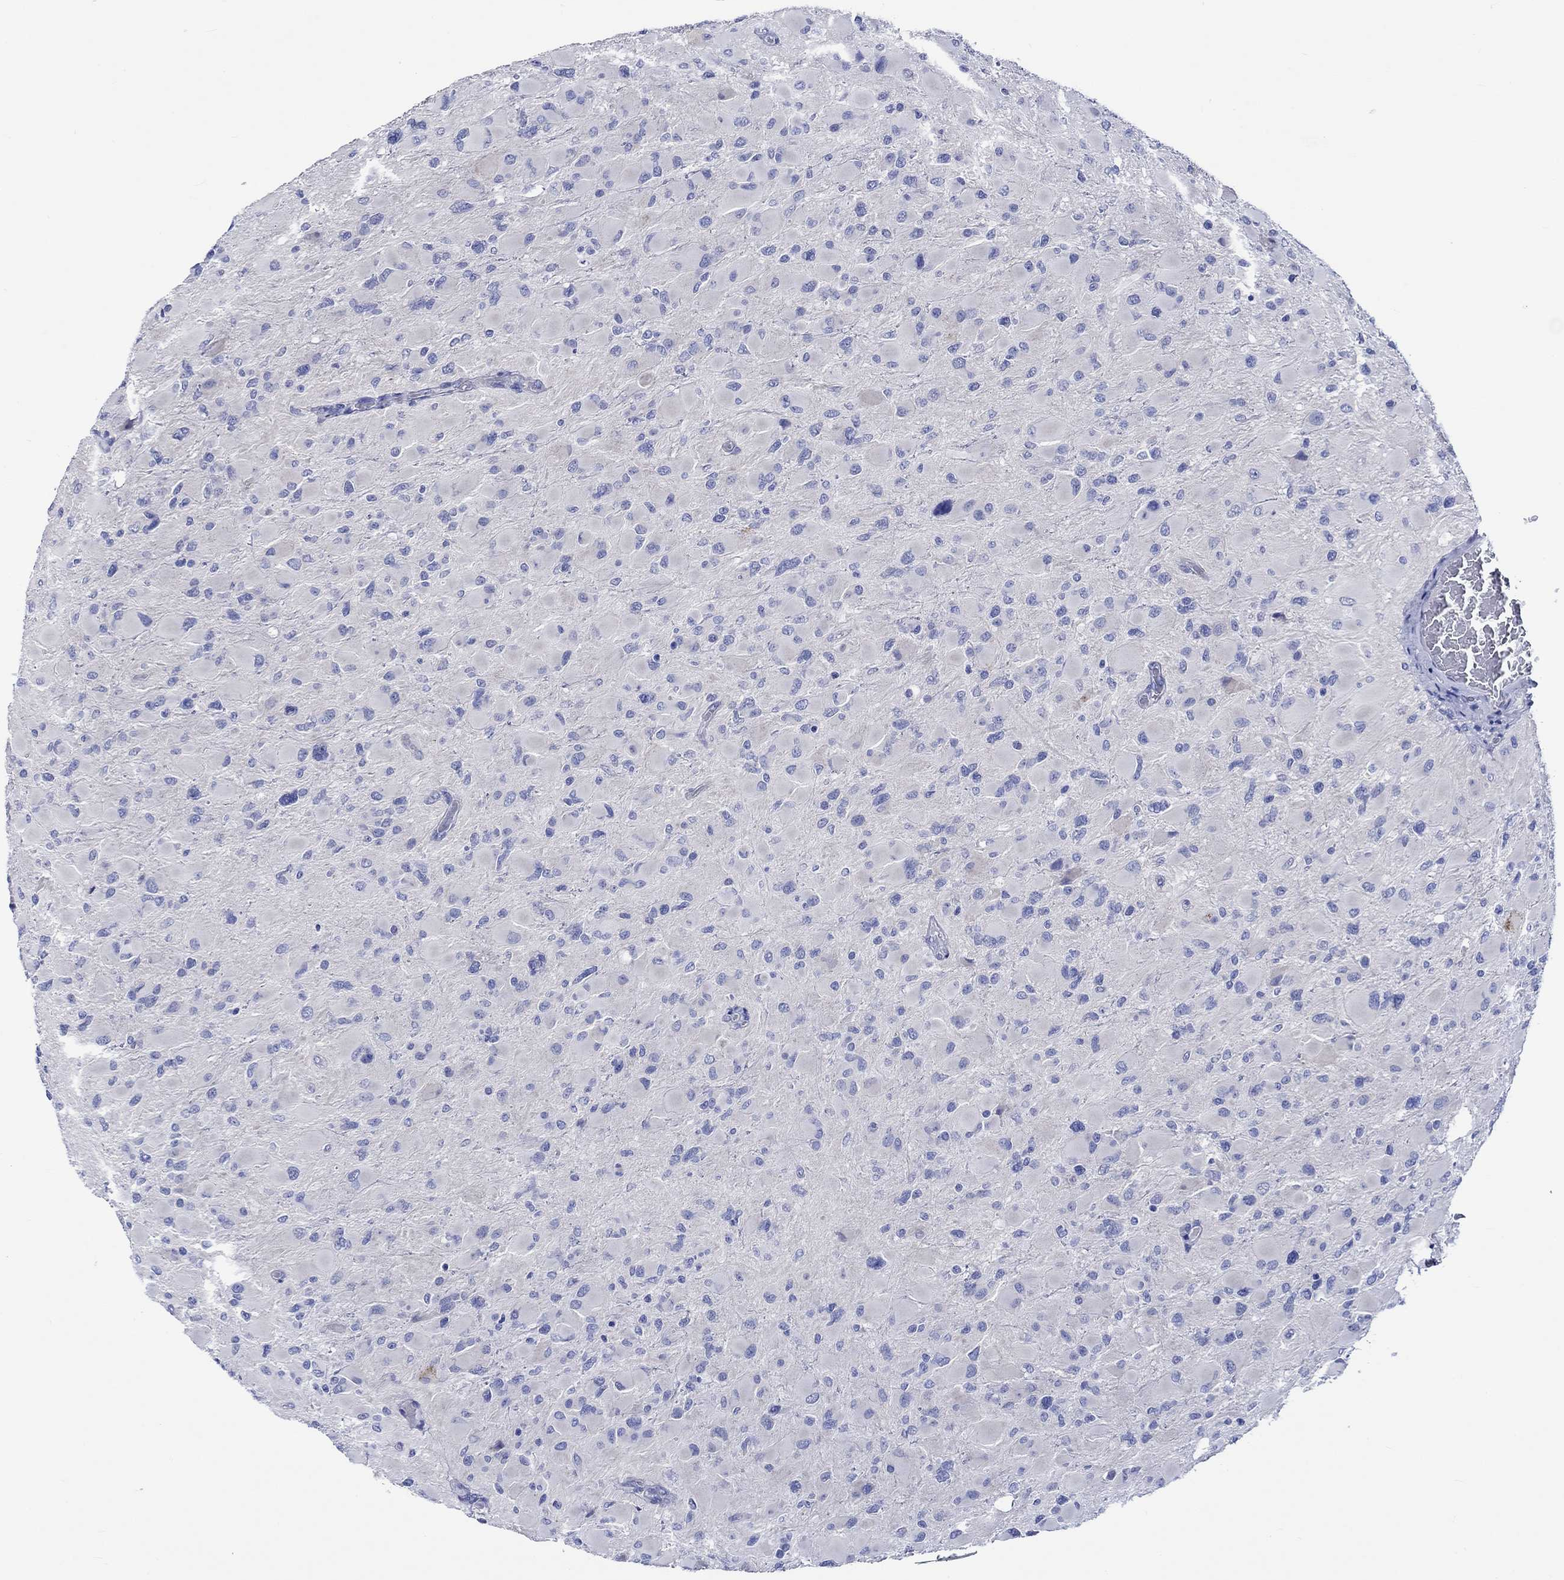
{"staining": {"intensity": "negative", "quantity": "none", "location": "none"}, "tissue": "glioma", "cell_type": "Tumor cells", "image_type": "cancer", "snomed": [{"axis": "morphology", "description": "Glioma, malignant, High grade"}, {"axis": "topography", "description": "Cerebral cortex"}], "caption": "Protein analysis of glioma reveals no significant expression in tumor cells. Brightfield microscopy of IHC stained with DAB (brown) and hematoxylin (blue), captured at high magnification.", "gene": "HARBI1", "patient": {"sex": "female", "age": 36}}